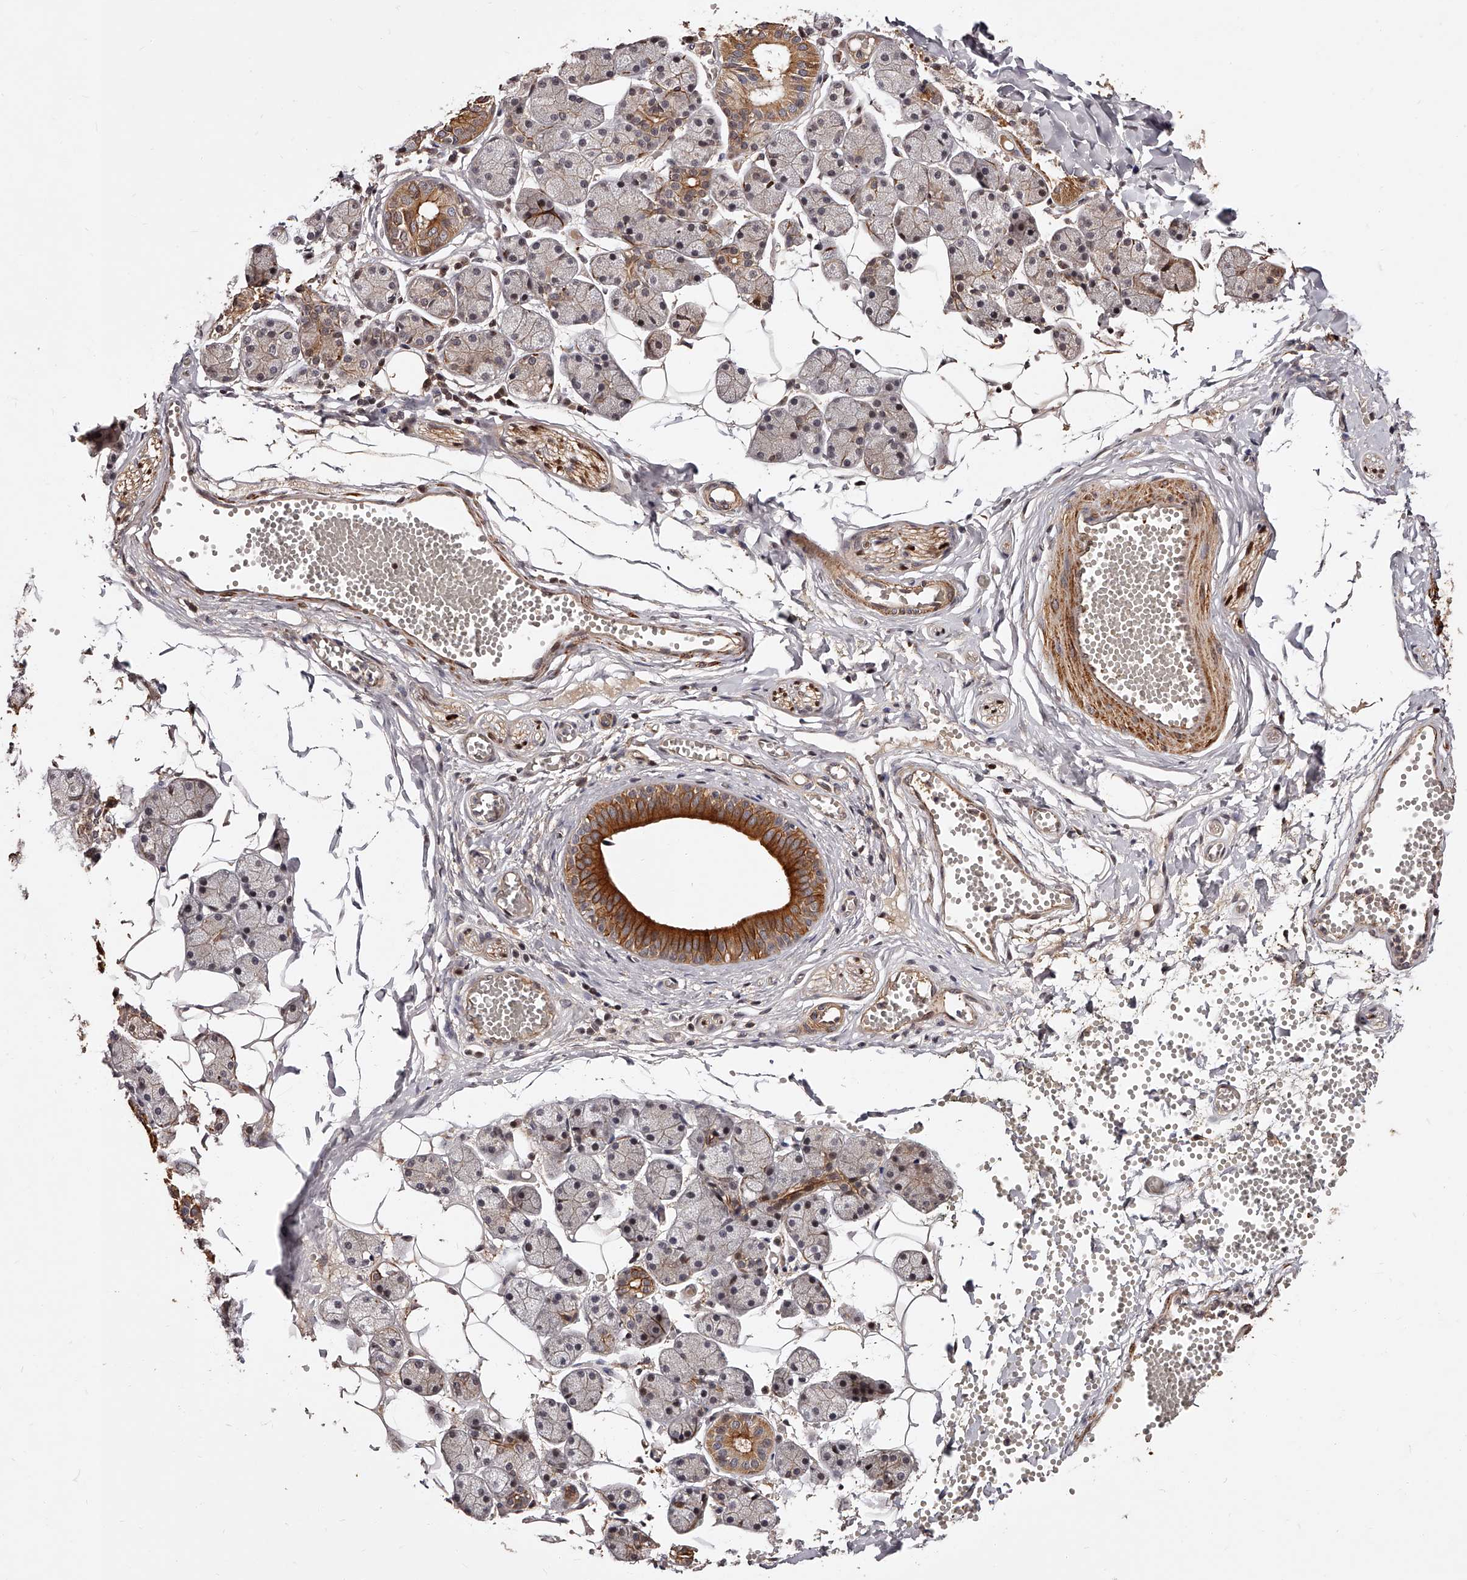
{"staining": {"intensity": "strong", "quantity": "<25%", "location": "cytoplasmic/membranous"}, "tissue": "salivary gland", "cell_type": "Glandular cells", "image_type": "normal", "snomed": [{"axis": "morphology", "description": "Normal tissue, NOS"}, {"axis": "topography", "description": "Salivary gland"}], "caption": "A high-resolution photomicrograph shows IHC staining of unremarkable salivary gland, which exhibits strong cytoplasmic/membranous positivity in approximately <25% of glandular cells.", "gene": "CUL7", "patient": {"sex": "female", "age": 33}}